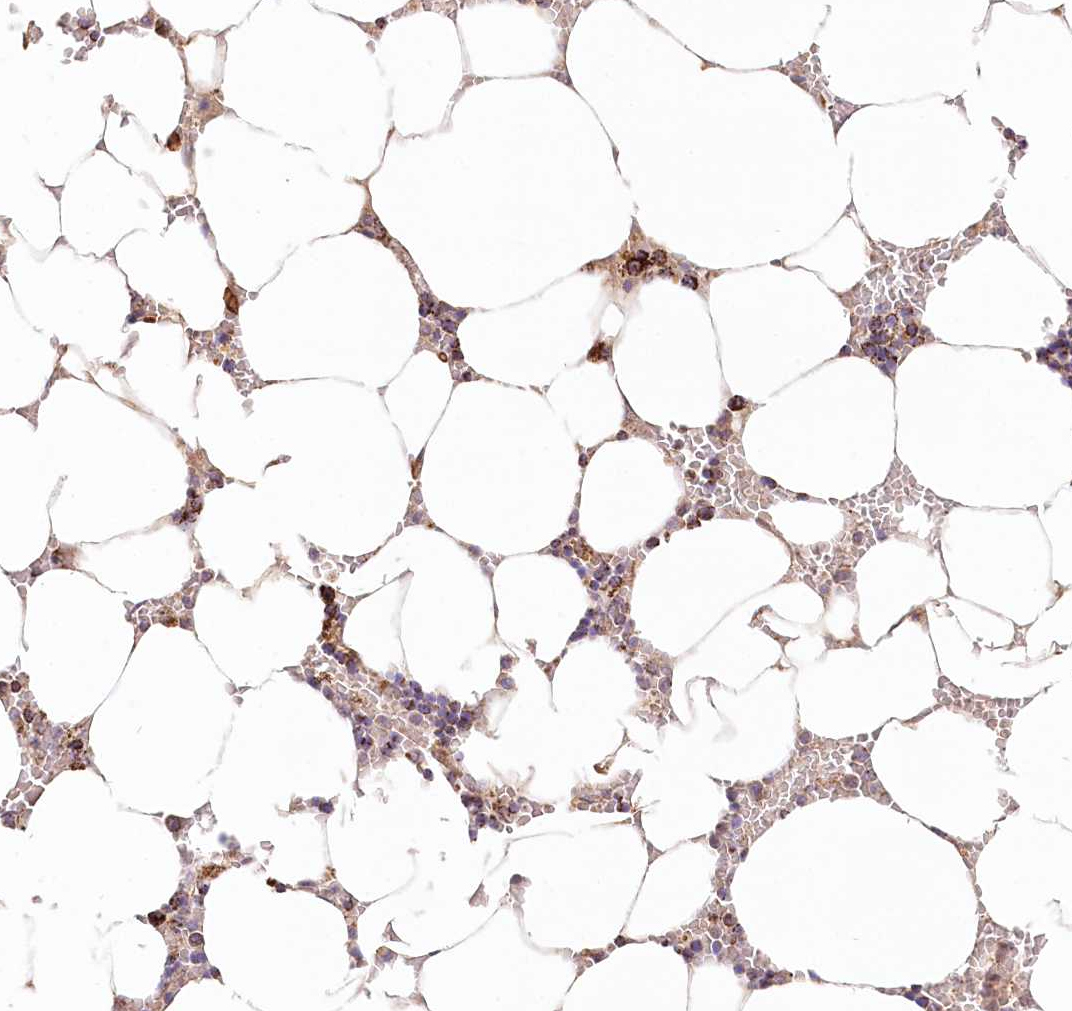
{"staining": {"intensity": "moderate", "quantity": "25%-75%", "location": "cytoplasmic/membranous"}, "tissue": "bone marrow", "cell_type": "Hematopoietic cells", "image_type": "normal", "snomed": [{"axis": "morphology", "description": "Normal tissue, NOS"}, {"axis": "topography", "description": "Bone marrow"}], "caption": "Immunohistochemical staining of normal human bone marrow shows moderate cytoplasmic/membranous protein expression in about 25%-75% of hematopoietic cells. Using DAB (3,3'-diaminobenzidine) (brown) and hematoxylin (blue) stains, captured at high magnification using brightfield microscopy.", "gene": "UMPS", "patient": {"sex": "male", "age": 70}}